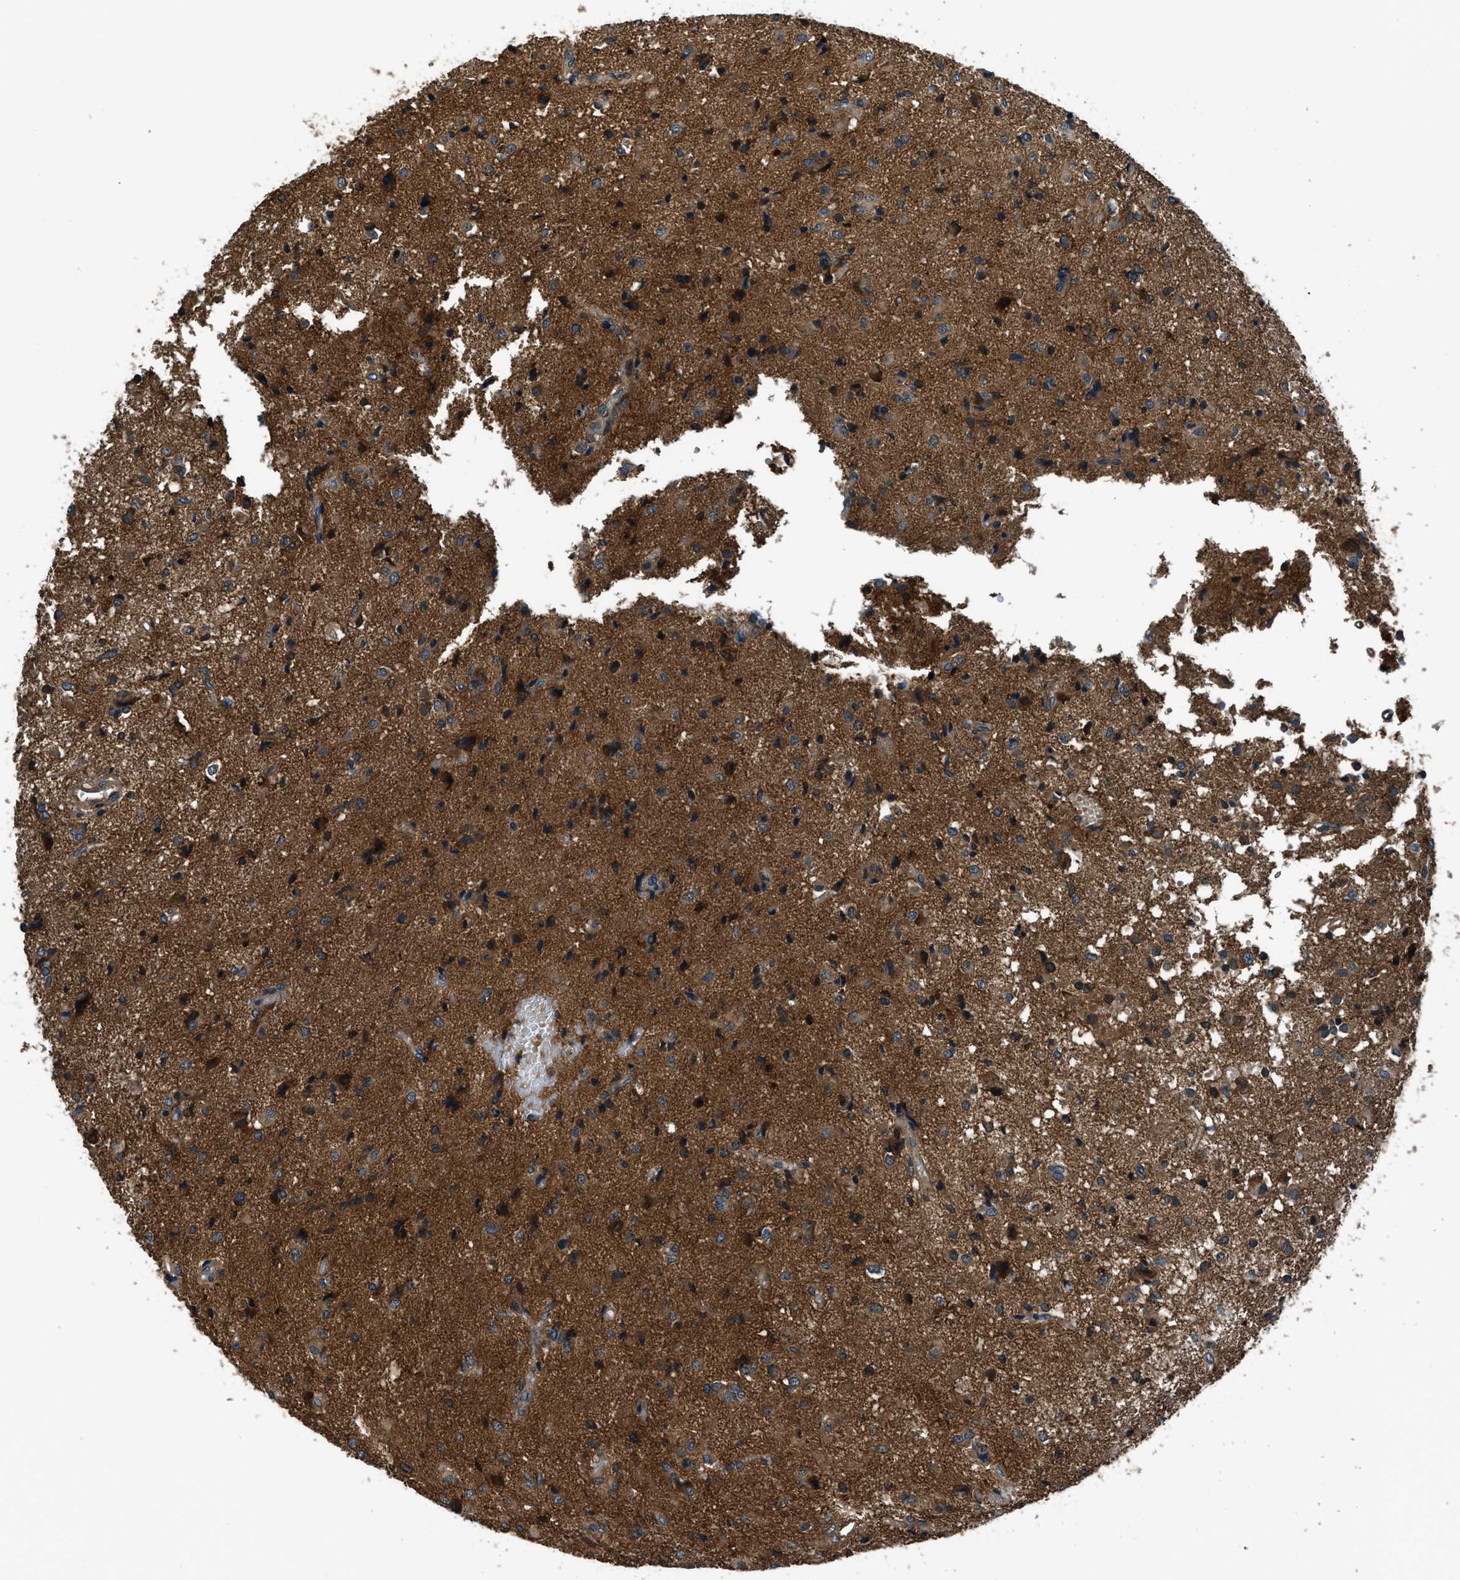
{"staining": {"intensity": "strong", "quantity": ">75%", "location": "cytoplasmic/membranous"}, "tissue": "glioma", "cell_type": "Tumor cells", "image_type": "cancer", "snomed": [{"axis": "morphology", "description": "Glioma, malignant, High grade"}, {"axis": "topography", "description": "Brain"}], "caption": "Strong cytoplasmic/membranous expression is identified in about >75% of tumor cells in high-grade glioma (malignant).", "gene": "ARHGEF11", "patient": {"sex": "female", "age": 59}}